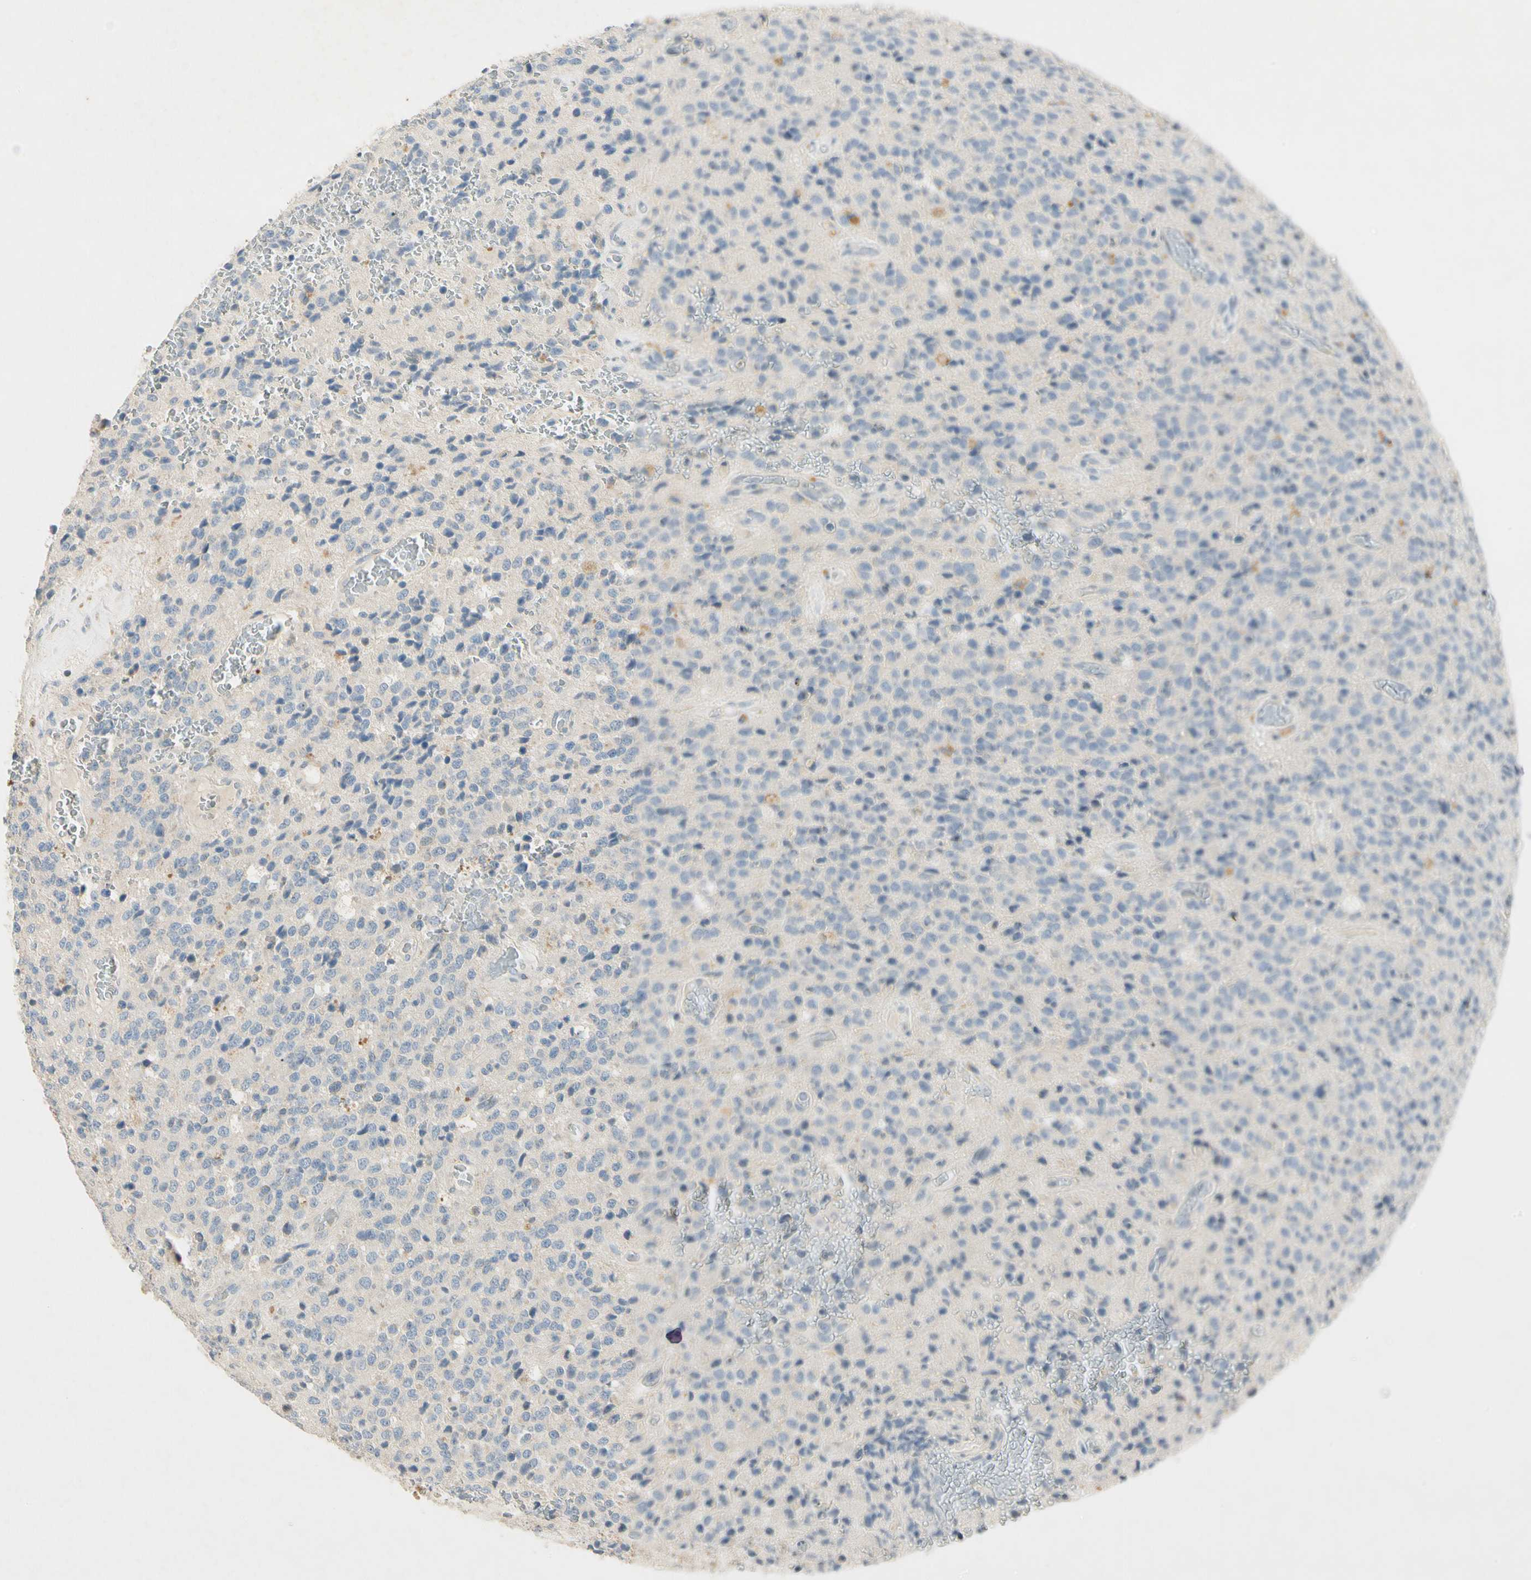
{"staining": {"intensity": "negative", "quantity": "none", "location": "none"}, "tissue": "glioma", "cell_type": "Tumor cells", "image_type": "cancer", "snomed": [{"axis": "morphology", "description": "Glioma, malignant, High grade"}, {"axis": "topography", "description": "pancreas cauda"}], "caption": "Tumor cells show no significant protein positivity in malignant glioma (high-grade).", "gene": "PRSS21", "patient": {"sex": "male", "age": 60}}